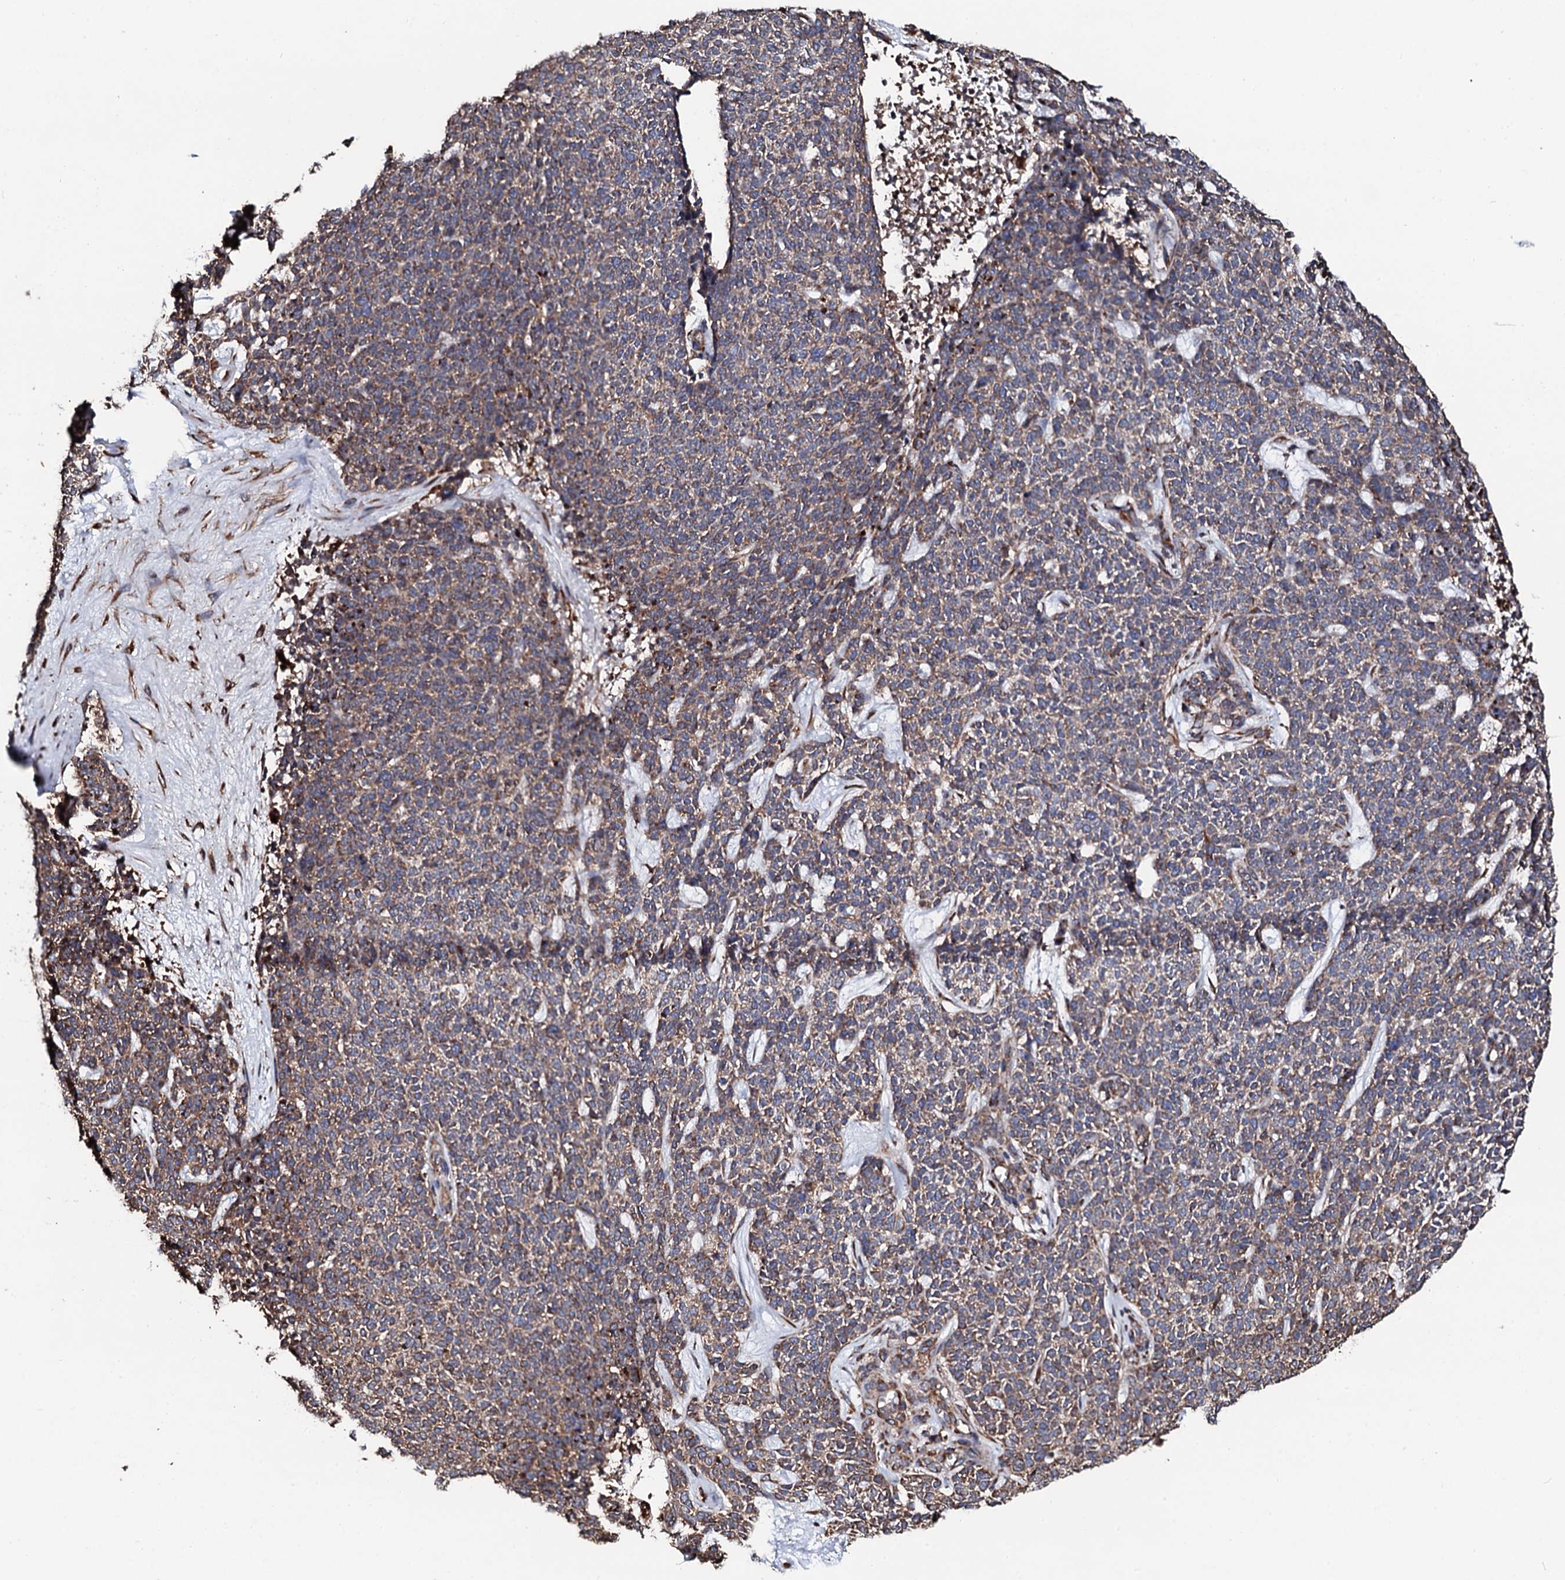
{"staining": {"intensity": "moderate", "quantity": ">75%", "location": "cytoplasmic/membranous"}, "tissue": "skin cancer", "cell_type": "Tumor cells", "image_type": "cancer", "snomed": [{"axis": "morphology", "description": "Basal cell carcinoma"}, {"axis": "topography", "description": "Skin"}], "caption": "DAB immunohistochemical staining of skin cancer (basal cell carcinoma) reveals moderate cytoplasmic/membranous protein staining in approximately >75% of tumor cells. The protein of interest is stained brown, and the nuclei are stained in blue (DAB (3,3'-diaminobenzidine) IHC with brightfield microscopy, high magnification).", "gene": "CKAP5", "patient": {"sex": "female", "age": 84}}